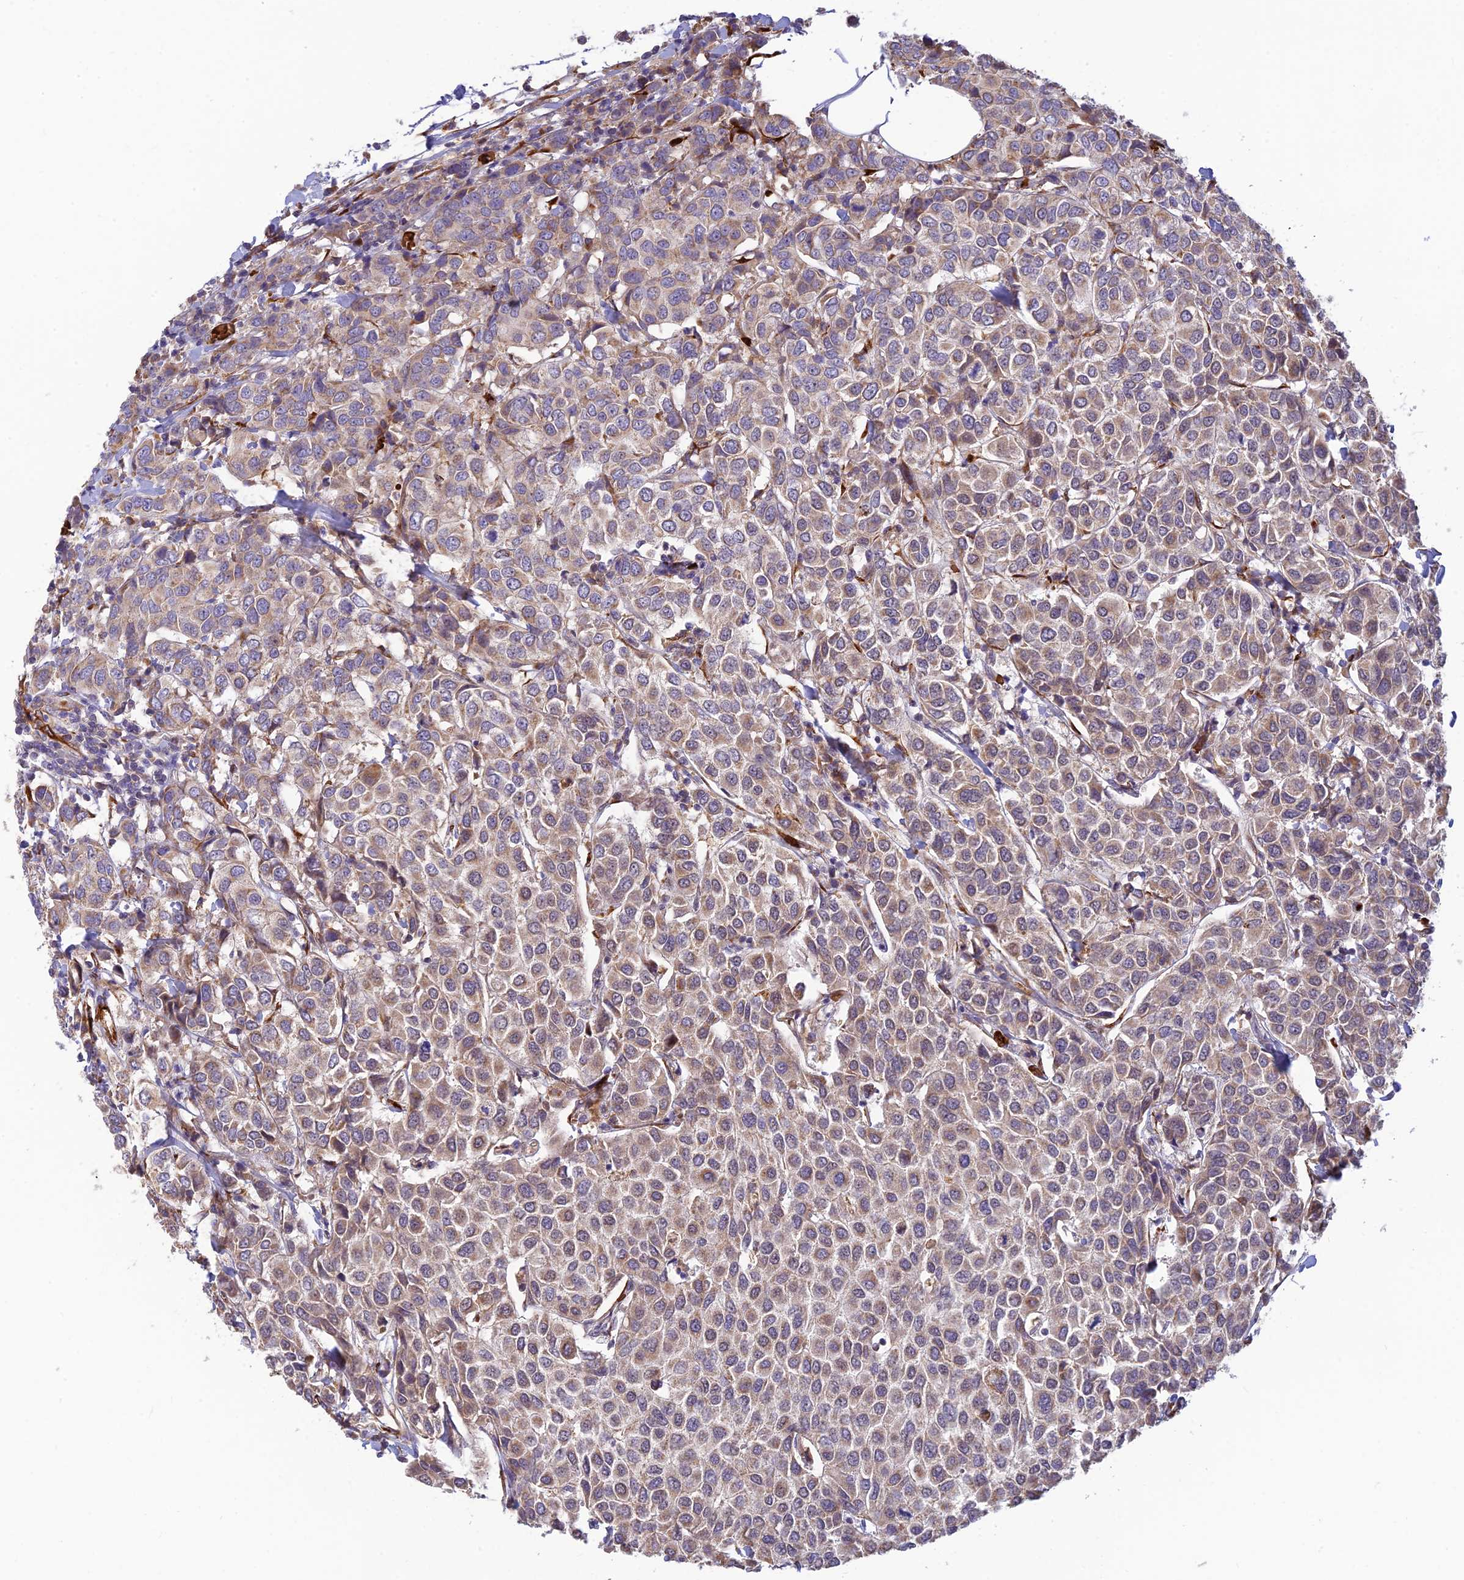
{"staining": {"intensity": "weak", "quantity": "25%-75%", "location": "cytoplasmic/membranous"}, "tissue": "breast cancer", "cell_type": "Tumor cells", "image_type": "cancer", "snomed": [{"axis": "morphology", "description": "Duct carcinoma"}, {"axis": "topography", "description": "Breast"}], "caption": "Approximately 25%-75% of tumor cells in human breast intraductal carcinoma show weak cytoplasmic/membranous protein staining as visualized by brown immunohistochemical staining.", "gene": "UFSP2", "patient": {"sex": "female", "age": 55}}